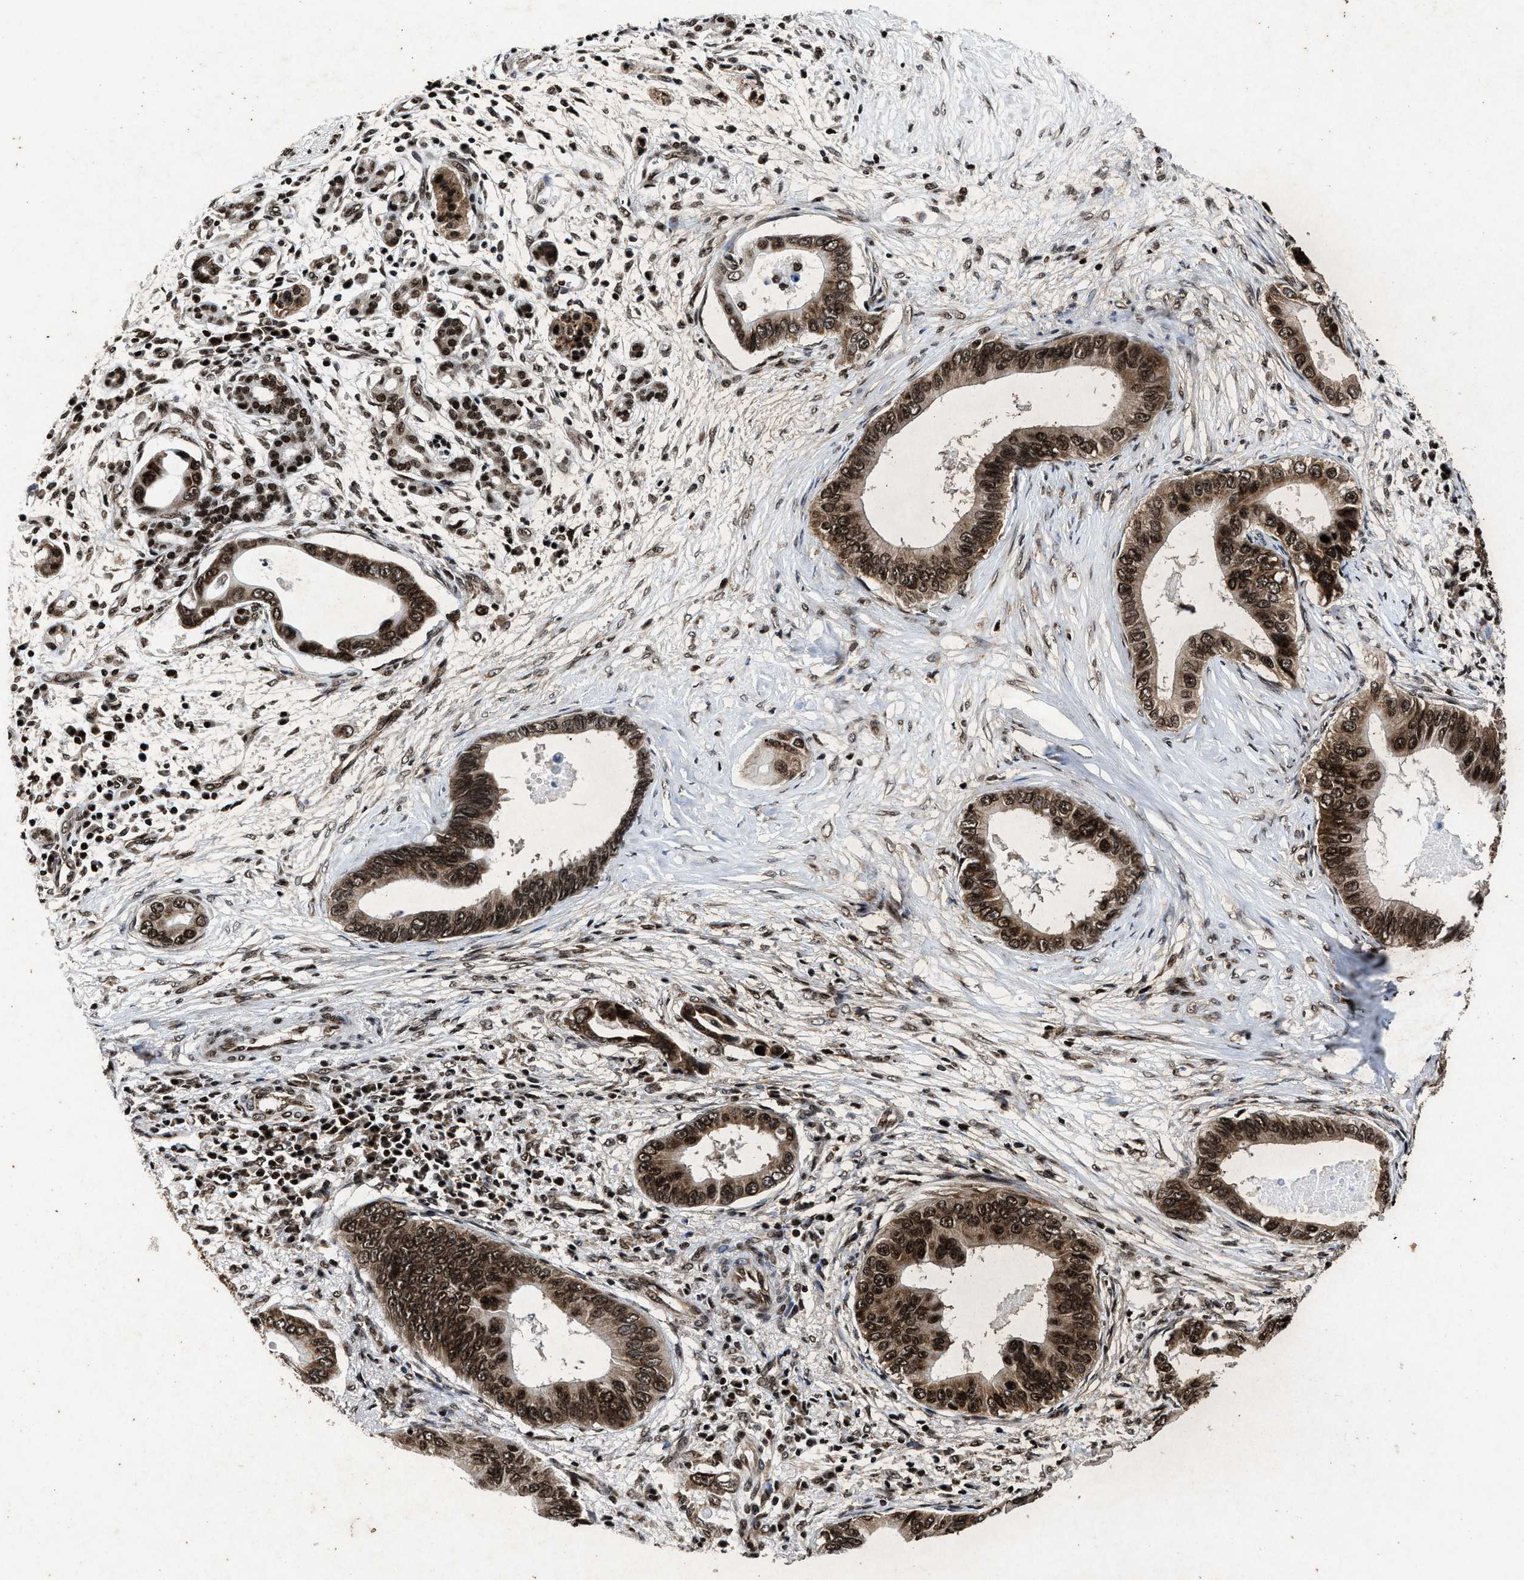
{"staining": {"intensity": "strong", "quantity": ">75%", "location": "cytoplasmic/membranous,nuclear"}, "tissue": "pancreatic cancer", "cell_type": "Tumor cells", "image_type": "cancer", "snomed": [{"axis": "morphology", "description": "Adenocarcinoma, NOS"}, {"axis": "topography", "description": "Pancreas"}], "caption": "Pancreatic cancer (adenocarcinoma) was stained to show a protein in brown. There is high levels of strong cytoplasmic/membranous and nuclear staining in about >75% of tumor cells.", "gene": "ALYREF", "patient": {"sex": "male", "age": 77}}